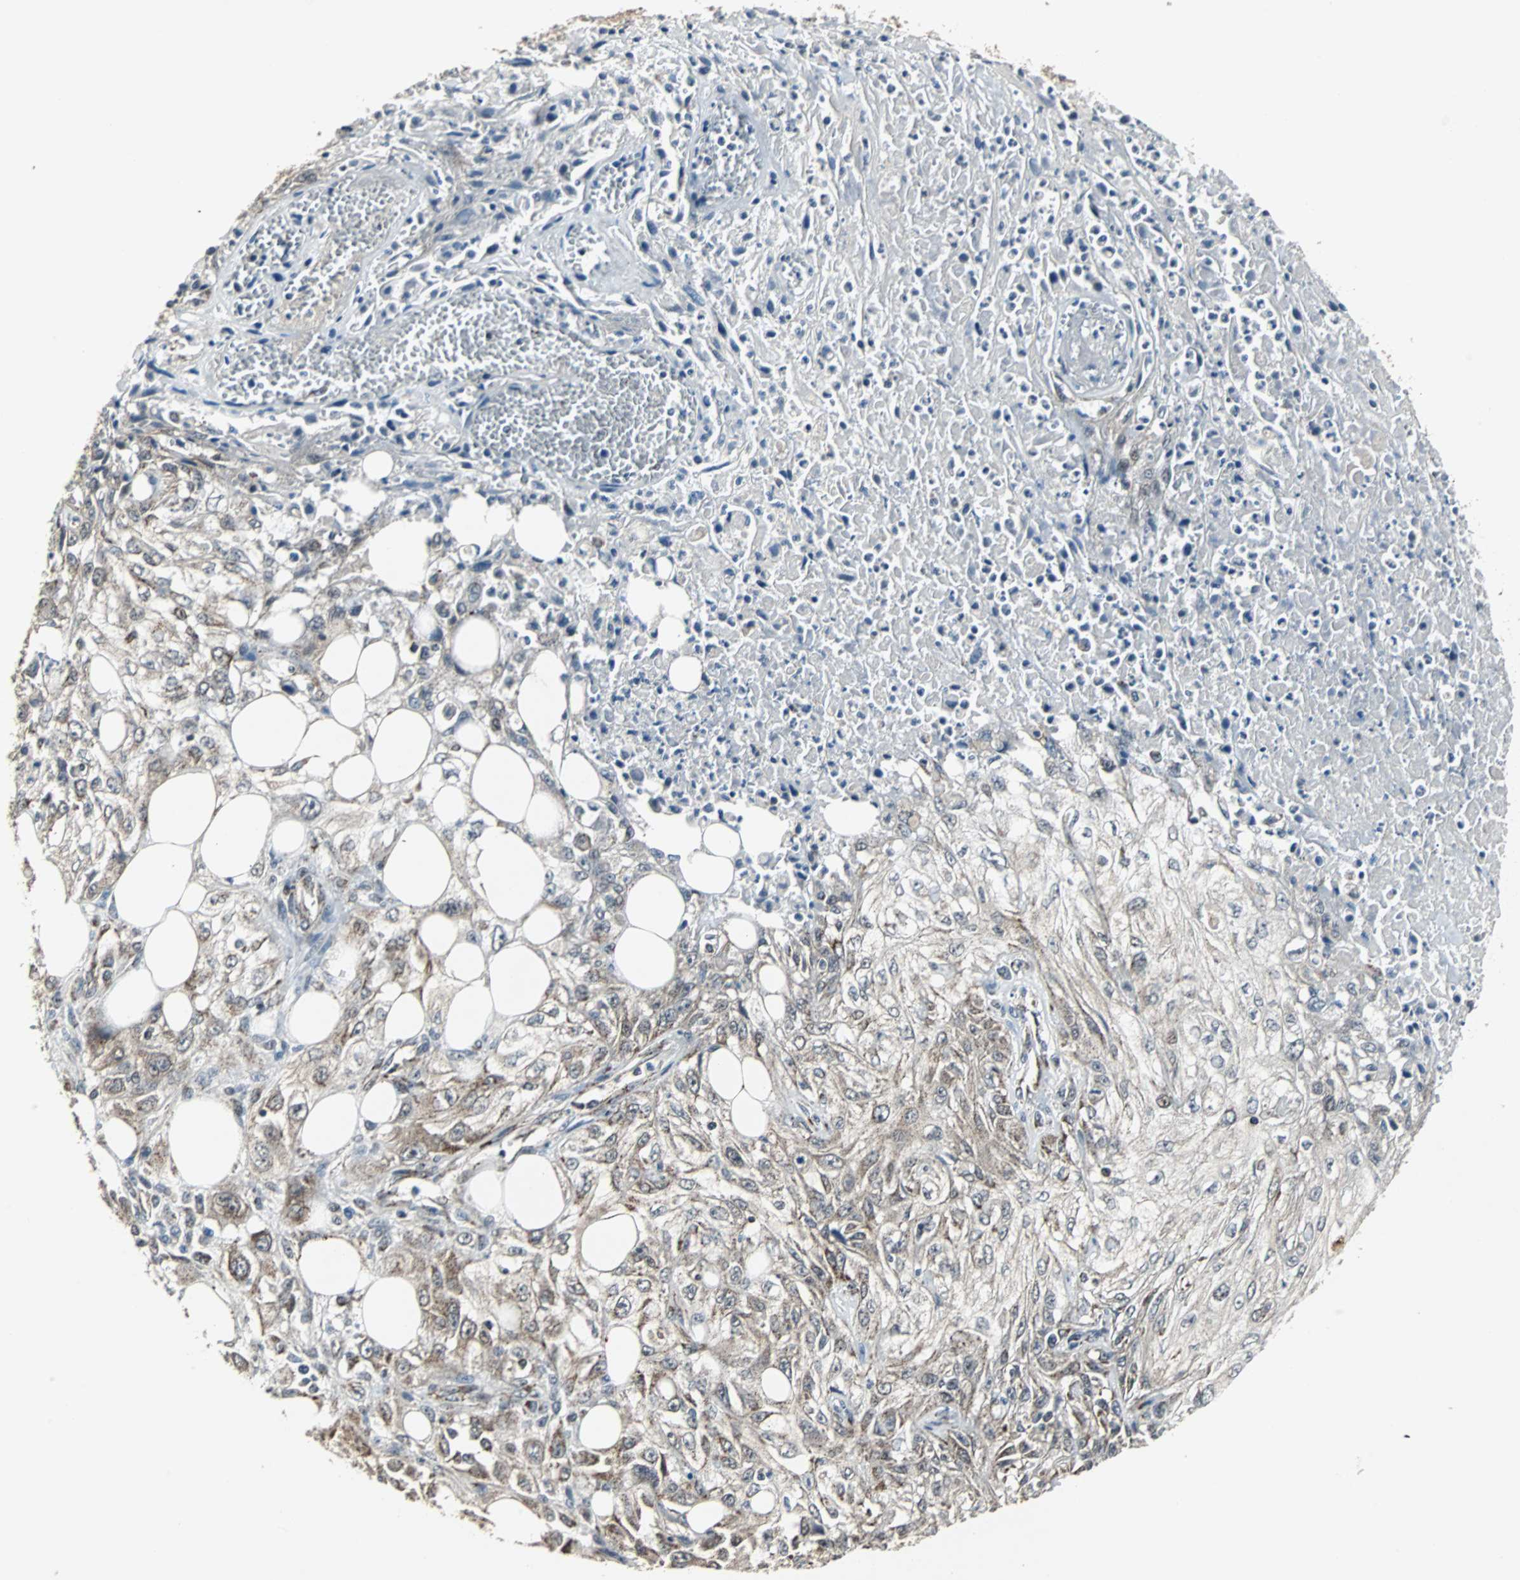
{"staining": {"intensity": "moderate", "quantity": "25%-75%", "location": "cytoplasmic/membranous"}, "tissue": "skin cancer", "cell_type": "Tumor cells", "image_type": "cancer", "snomed": [{"axis": "morphology", "description": "Squamous cell carcinoma, NOS"}, {"axis": "topography", "description": "Skin"}], "caption": "IHC (DAB) staining of human skin cancer reveals moderate cytoplasmic/membranous protein staining in approximately 25%-75% of tumor cells.", "gene": "MRPL40", "patient": {"sex": "male", "age": 75}}